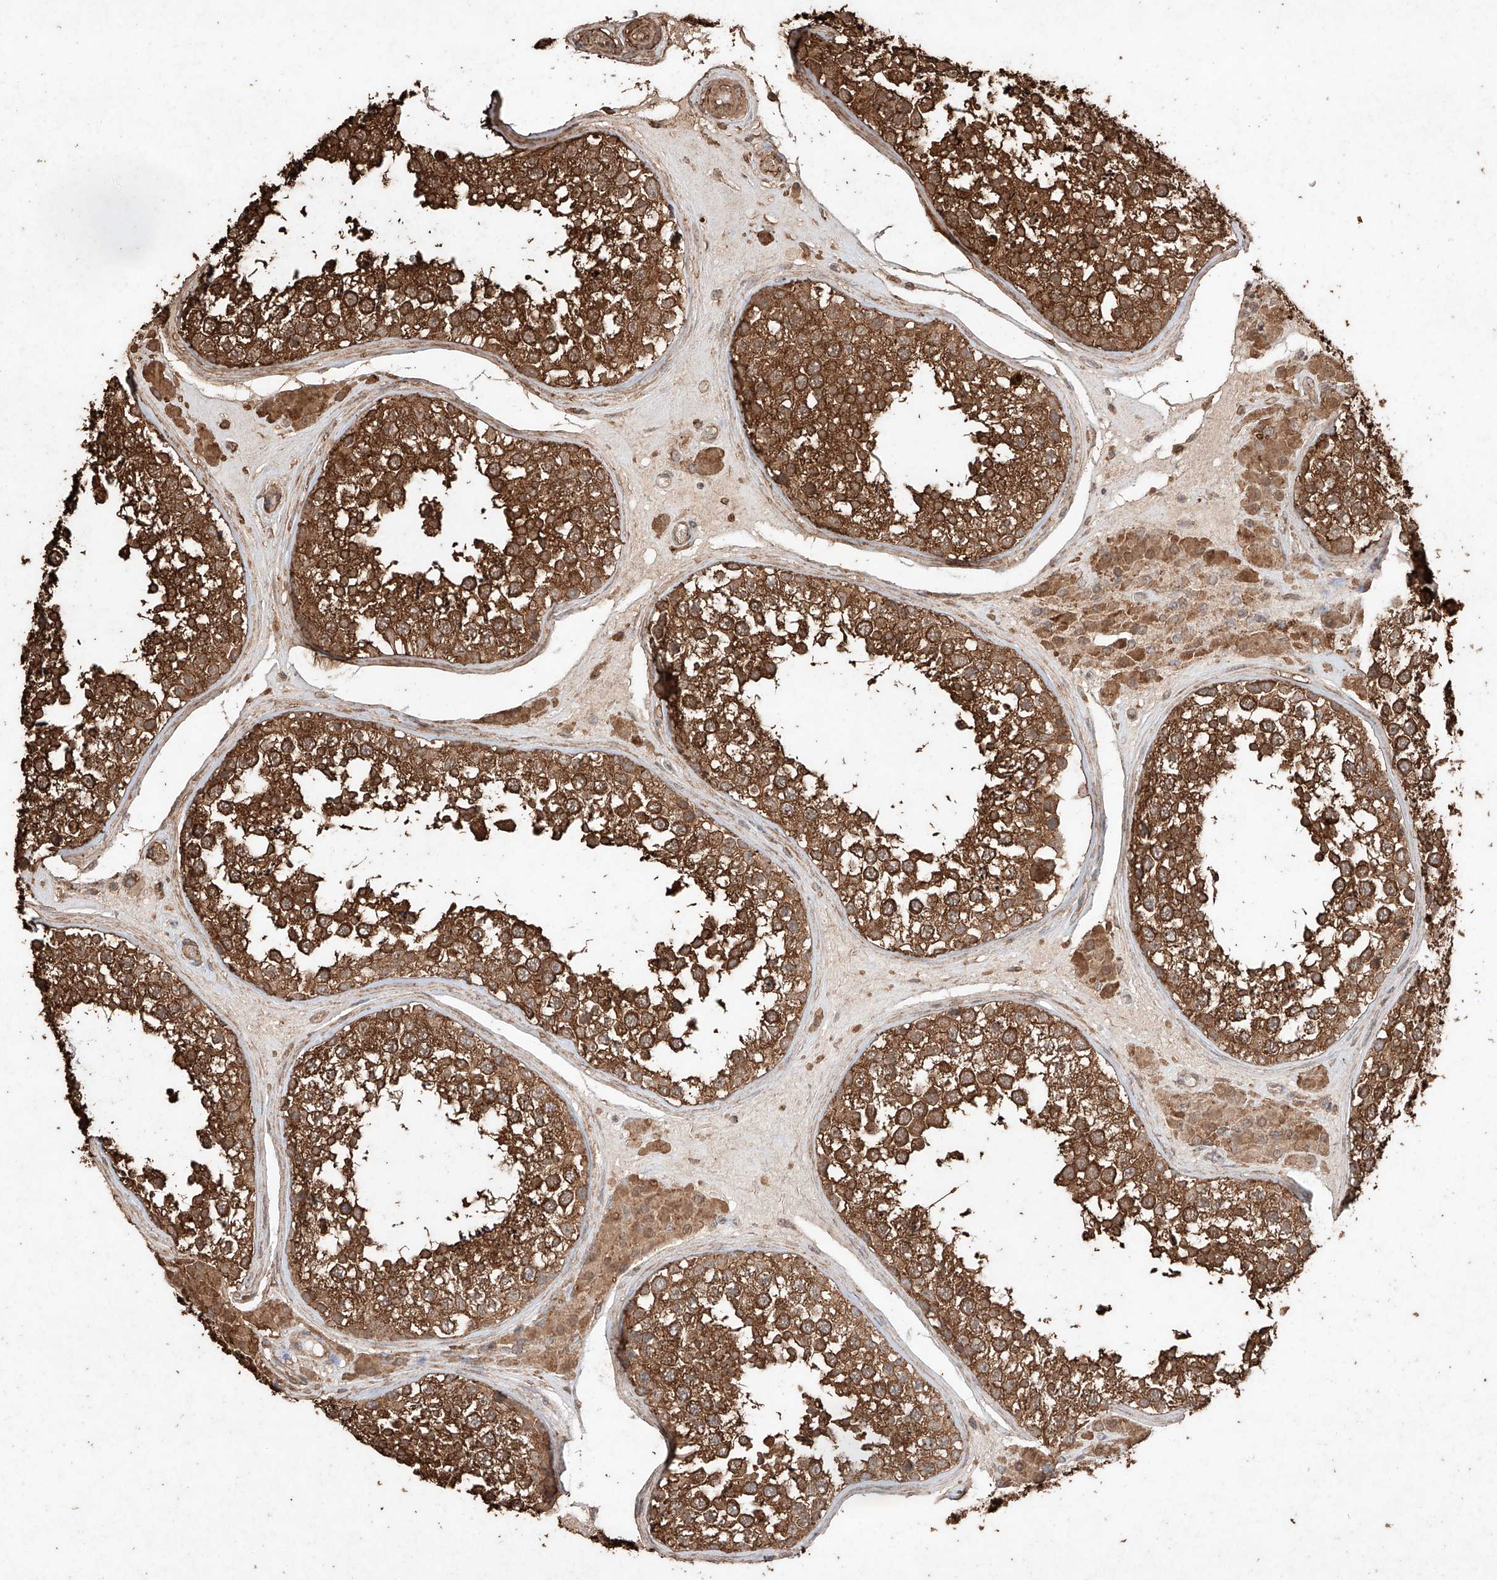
{"staining": {"intensity": "strong", "quantity": ">75%", "location": "cytoplasmic/membranous"}, "tissue": "testis", "cell_type": "Cells in seminiferous ducts", "image_type": "normal", "snomed": [{"axis": "morphology", "description": "Normal tissue, NOS"}, {"axis": "topography", "description": "Testis"}], "caption": "Immunohistochemical staining of benign human testis exhibits strong cytoplasmic/membranous protein expression in about >75% of cells in seminiferous ducts. (IHC, brightfield microscopy, high magnification).", "gene": "M6PR", "patient": {"sex": "male", "age": 46}}